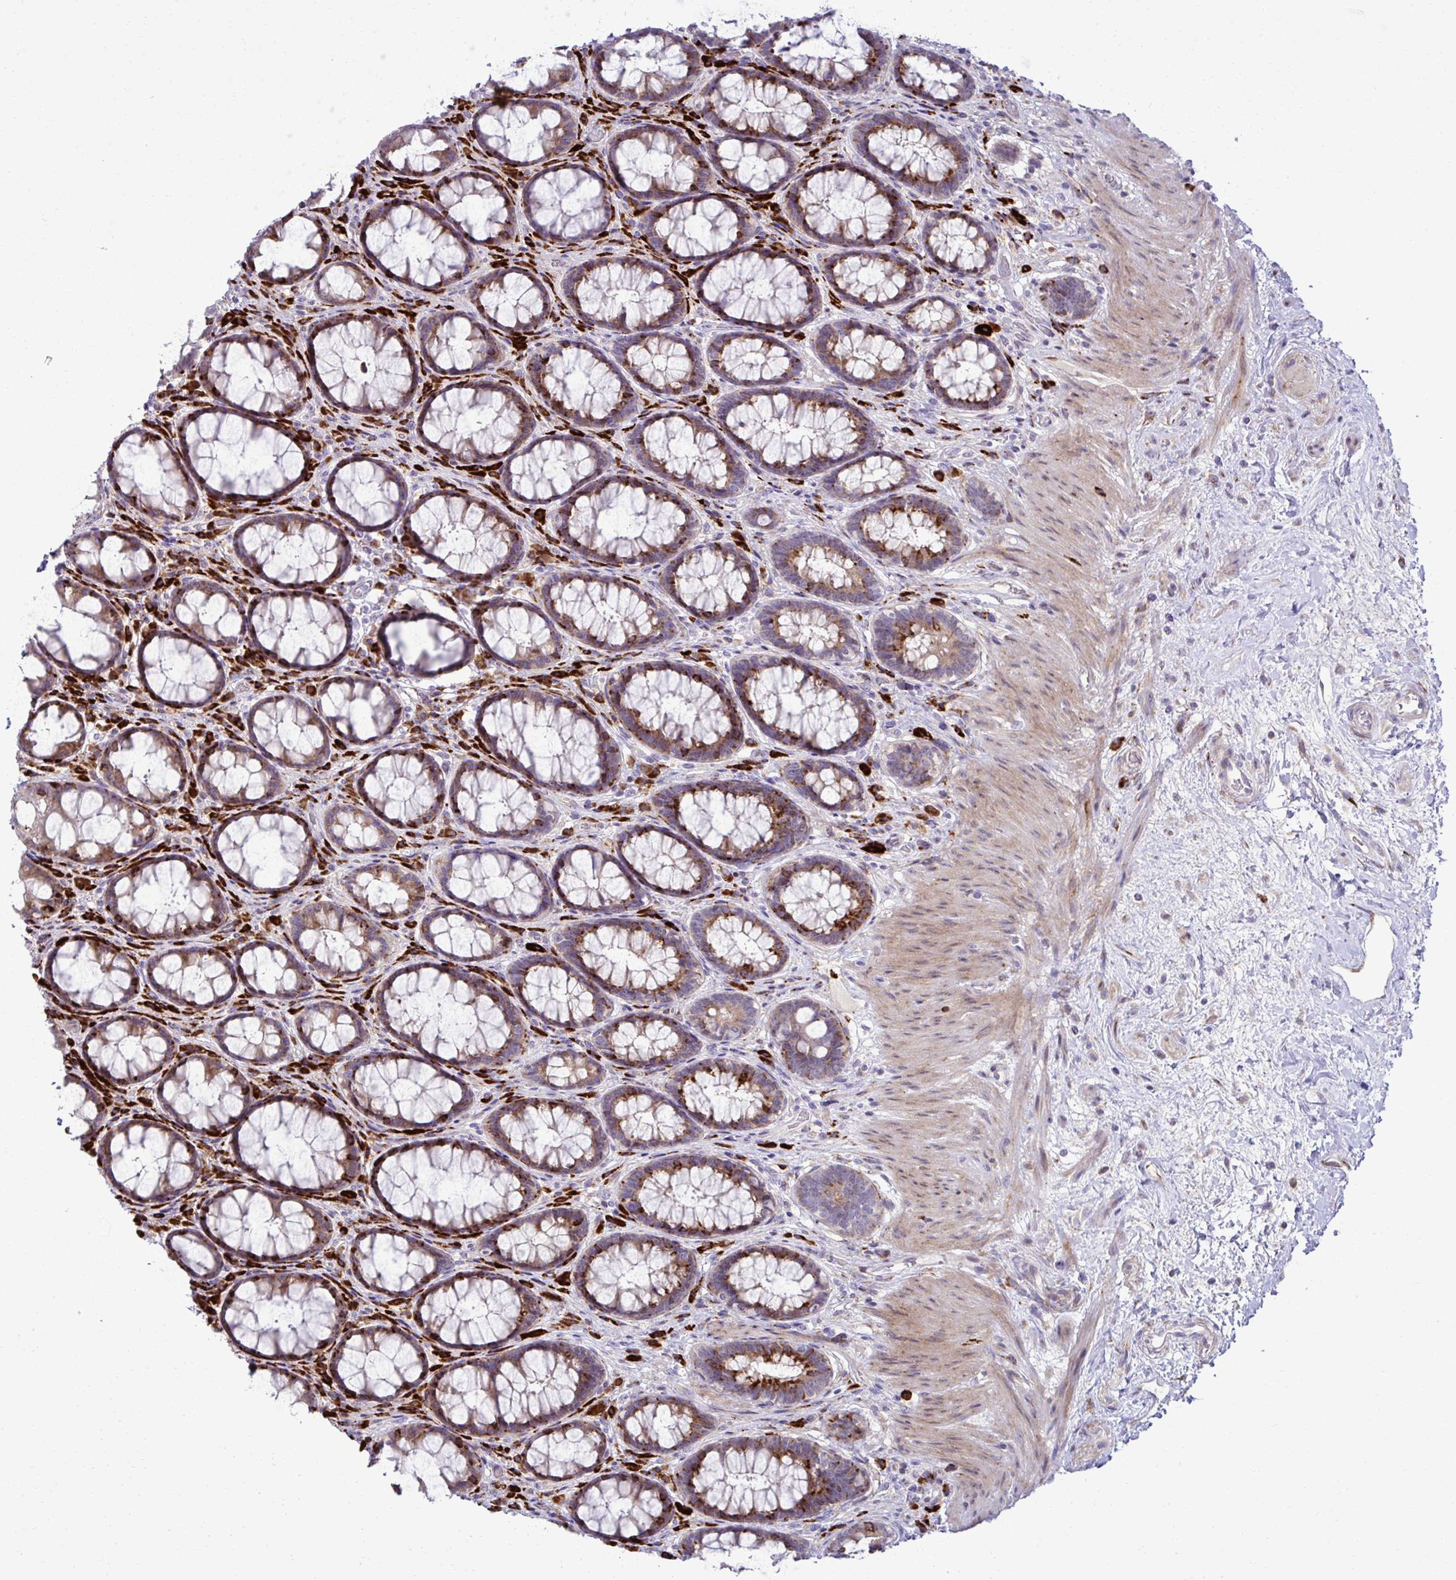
{"staining": {"intensity": "moderate", "quantity": ">75%", "location": "cytoplasmic/membranous"}, "tissue": "rectum", "cell_type": "Glandular cells", "image_type": "normal", "snomed": [{"axis": "morphology", "description": "Normal tissue, NOS"}, {"axis": "topography", "description": "Rectum"}], "caption": "A photomicrograph of human rectum stained for a protein displays moderate cytoplasmic/membranous brown staining in glandular cells.", "gene": "LIMS1", "patient": {"sex": "male", "age": 72}}